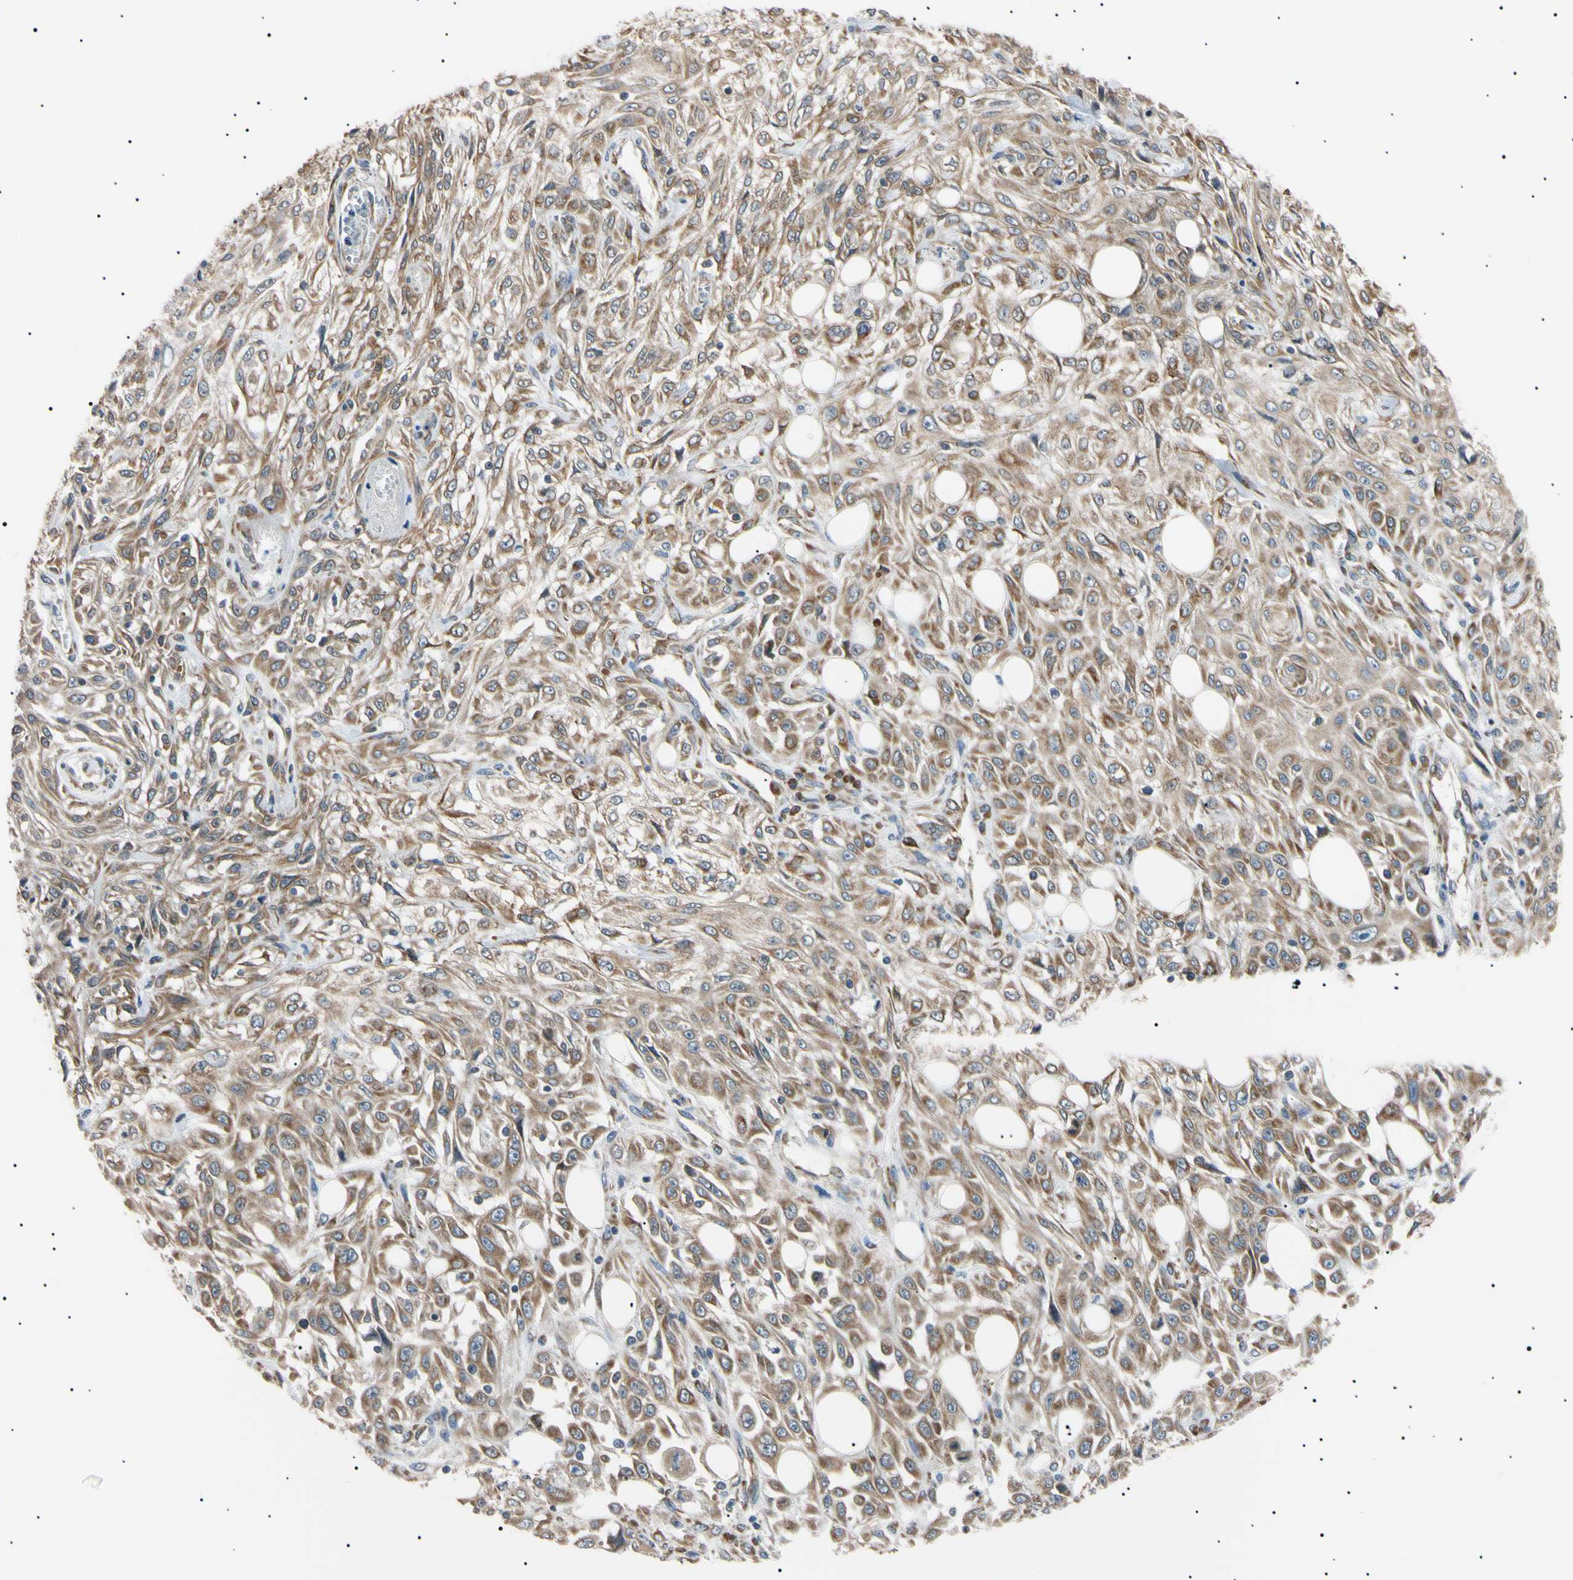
{"staining": {"intensity": "moderate", "quantity": ">75%", "location": "cytoplasmic/membranous"}, "tissue": "skin cancer", "cell_type": "Tumor cells", "image_type": "cancer", "snomed": [{"axis": "morphology", "description": "Squamous cell carcinoma, NOS"}, {"axis": "morphology", "description": "Squamous cell carcinoma, metastatic, NOS"}, {"axis": "topography", "description": "Skin"}, {"axis": "topography", "description": "Lymph node"}], "caption": "Human skin metastatic squamous cell carcinoma stained with a protein marker exhibits moderate staining in tumor cells.", "gene": "VAPA", "patient": {"sex": "male", "age": 75}}